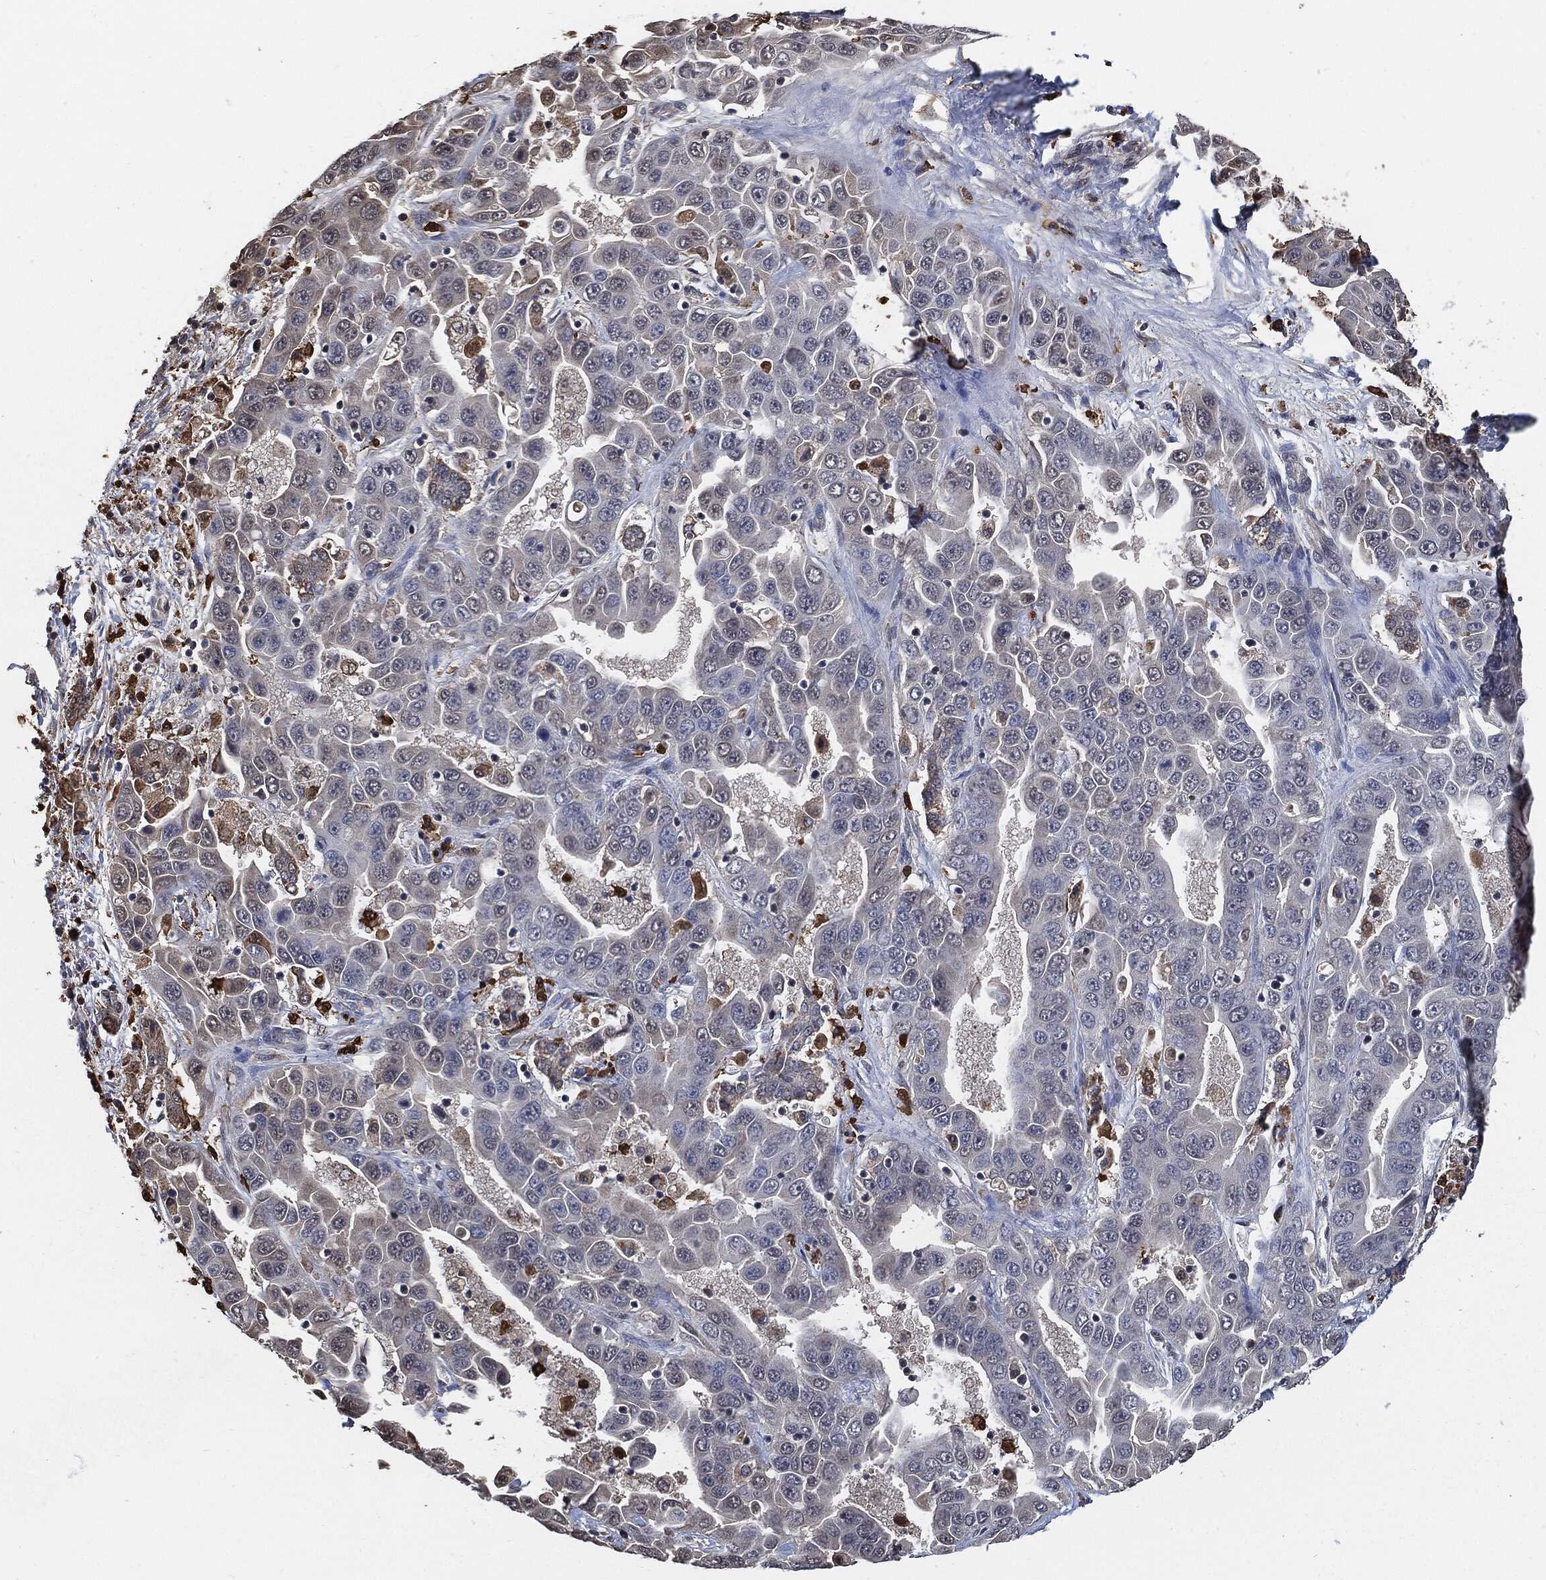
{"staining": {"intensity": "weak", "quantity": "<25%", "location": "cytoplasmic/membranous"}, "tissue": "liver cancer", "cell_type": "Tumor cells", "image_type": "cancer", "snomed": [{"axis": "morphology", "description": "Cholangiocarcinoma"}, {"axis": "topography", "description": "Liver"}], "caption": "Immunohistochemistry (IHC) micrograph of liver cancer (cholangiocarcinoma) stained for a protein (brown), which reveals no positivity in tumor cells.", "gene": "S100A9", "patient": {"sex": "female", "age": 52}}